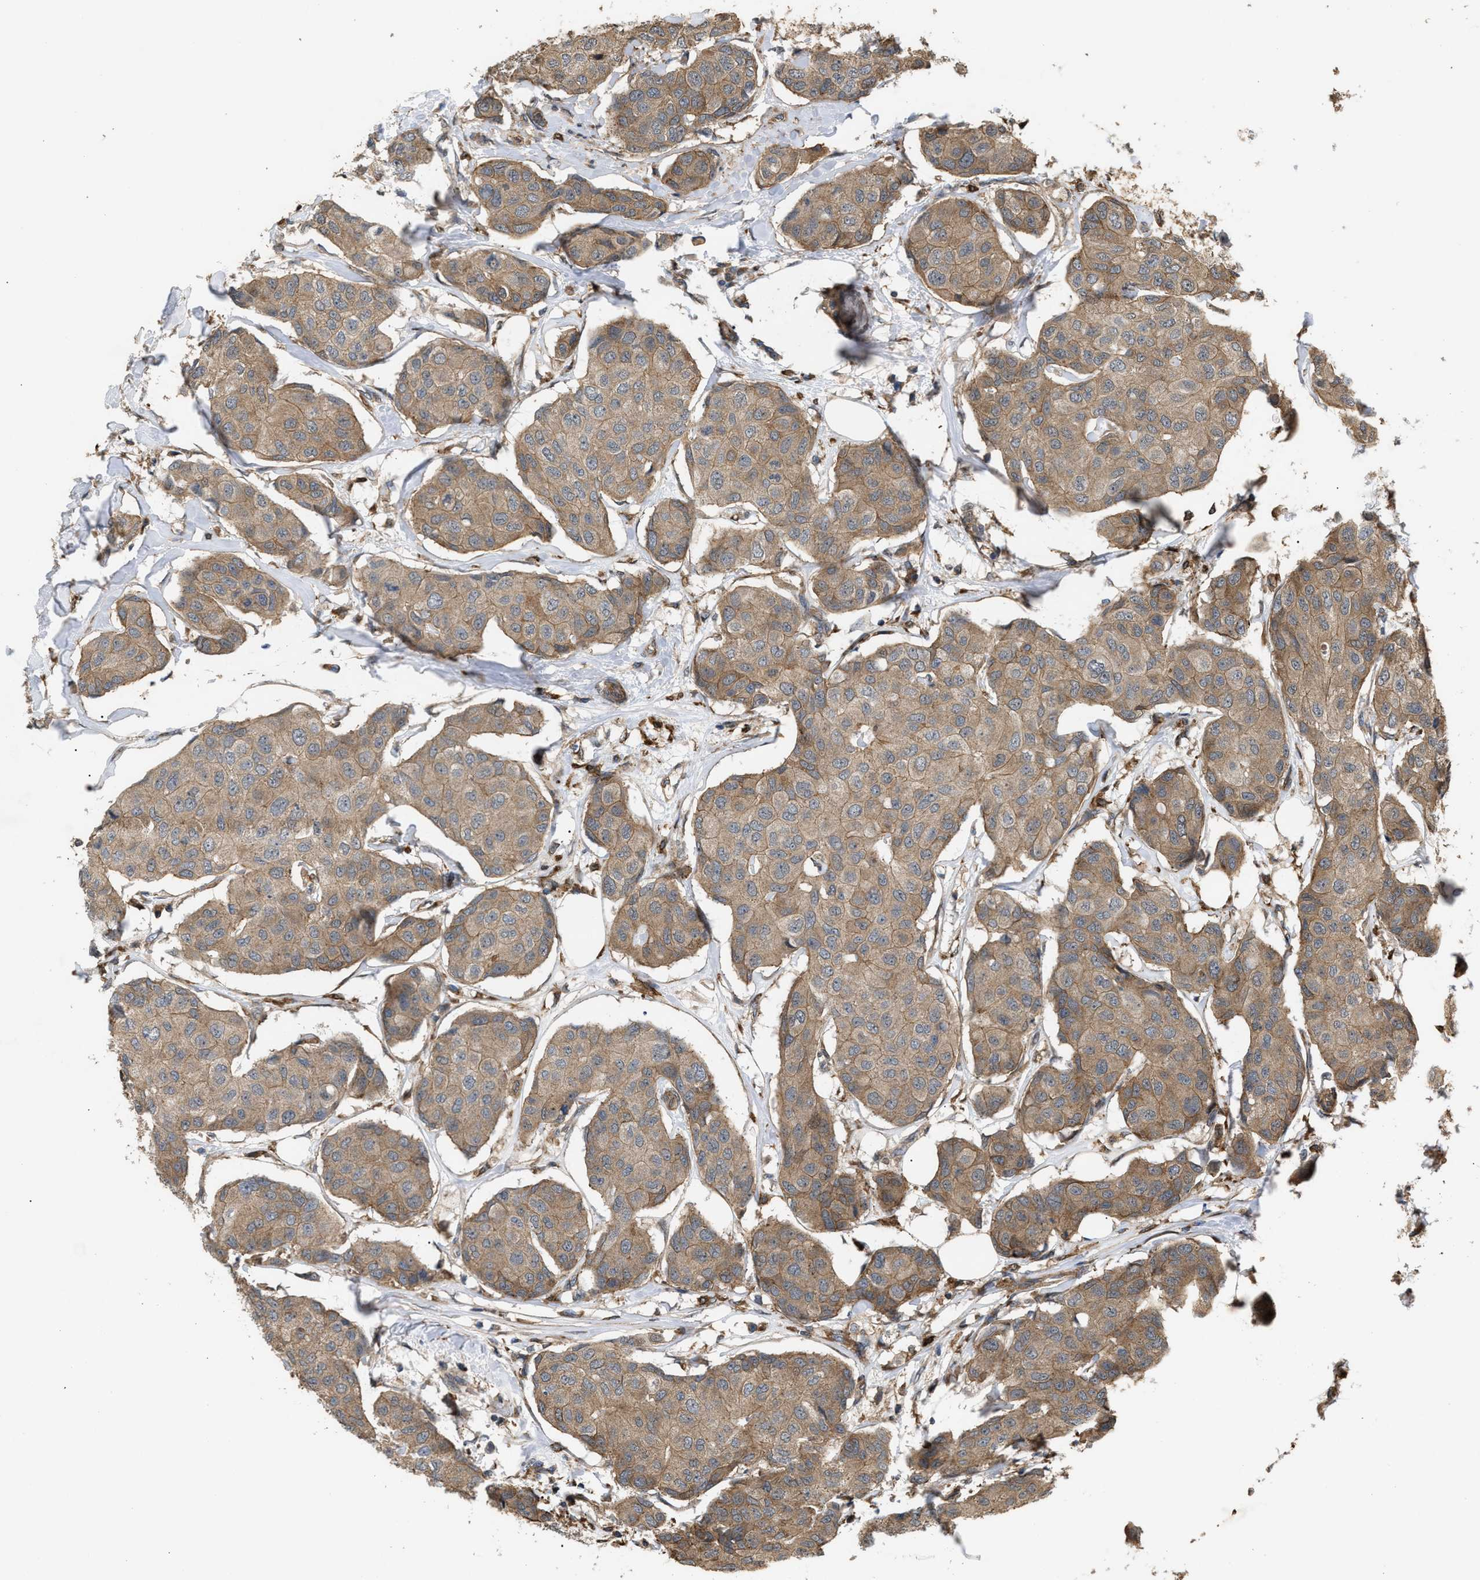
{"staining": {"intensity": "moderate", "quantity": ">75%", "location": "cytoplasmic/membranous"}, "tissue": "breast cancer", "cell_type": "Tumor cells", "image_type": "cancer", "snomed": [{"axis": "morphology", "description": "Duct carcinoma"}, {"axis": "topography", "description": "Breast"}], "caption": "A high-resolution histopathology image shows immunohistochemistry staining of breast cancer (infiltrating ductal carcinoma), which reveals moderate cytoplasmic/membranous staining in about >75% of tumor cells.", "gene": "GCC1", "patient": {"sex": "female", "age": 80}}